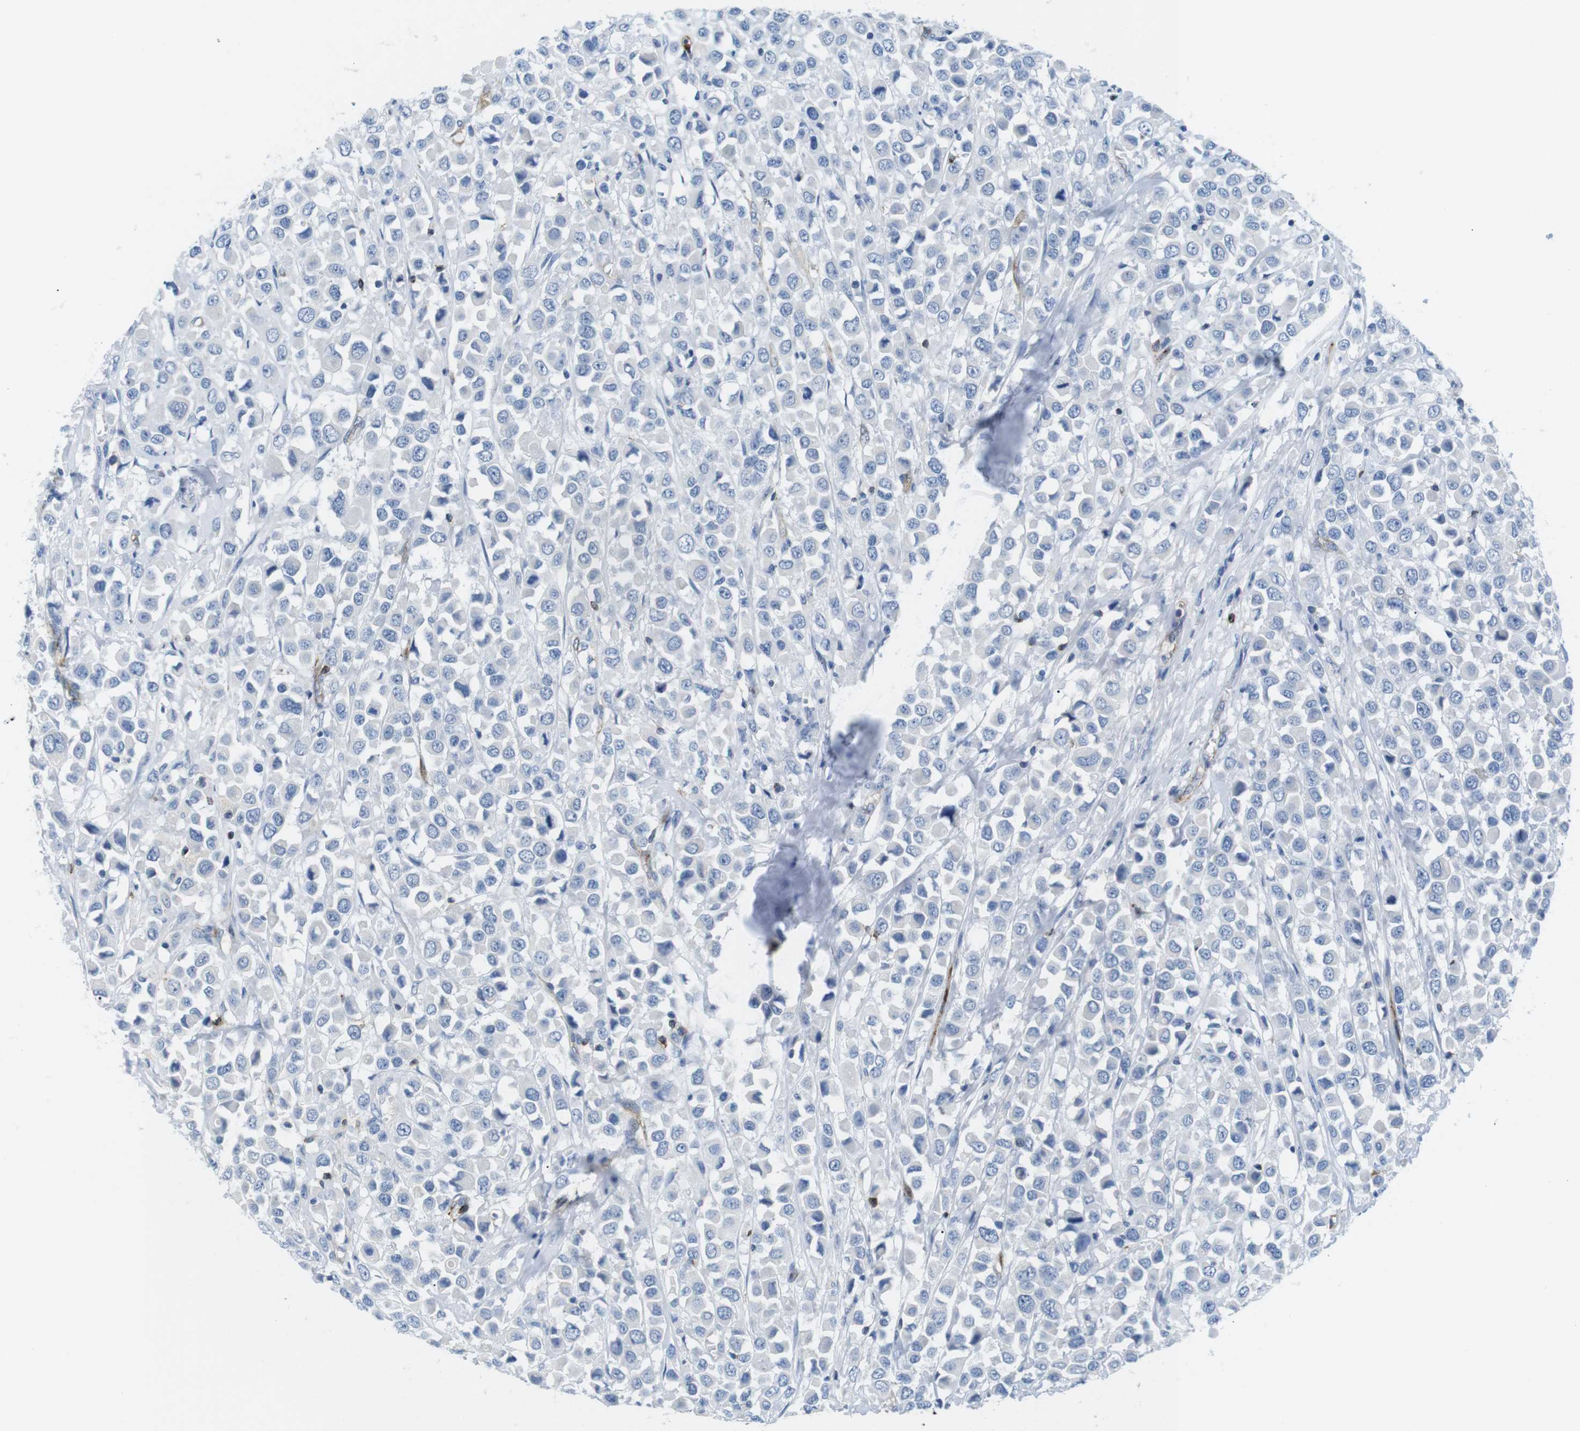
{"staining": {"intensity": "negative", "quantity": "none", "location": "none"}, "tissue": "breast cancer", "cell_type": "Tumor cells", "image_type": "cancer", "snomed": [{"axis": "morphology", "description": "Duct carcinoma"}, {"axis": "topography", "description": "Breast"}], "caption": "Immunohistochemical staining of breast cancer (intraductal carcinoma) displays no significant staining in tumor cells. The staining was performed using DAB (3,3'-diaminobenzidine) to visualize the protein expression in brown, while the nuclei were stained in blue with hematoxylin (Magnification: 20x).", "gene": "TNFRSF4", "patient": {"sex": "female", "age": 61}}